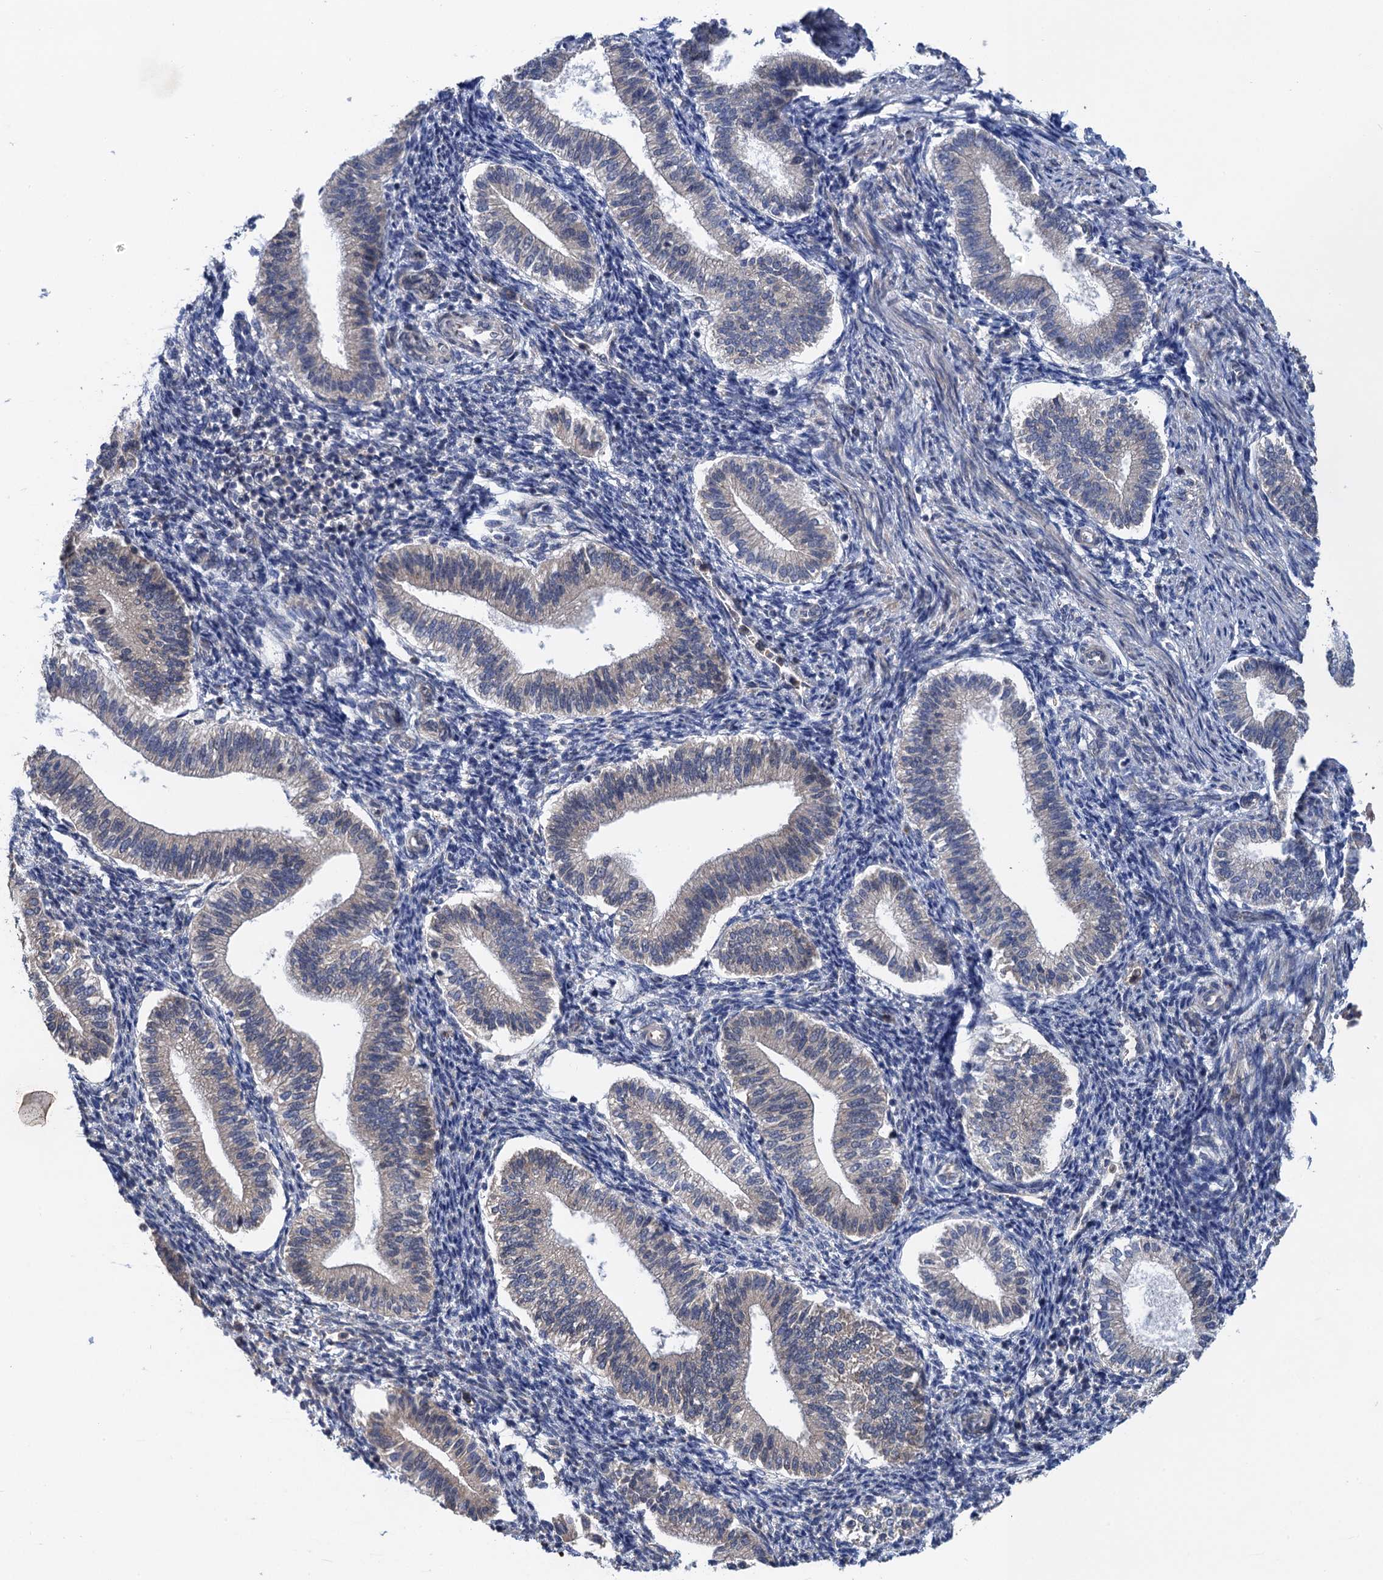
{"staining": {"intensity": "negative", "quantity": "none", "location": "none"}, "tissue": "endometrium", "cell_type": "Cells in endometrial stroma", "image_type": "normal", "snomed": [{"axis": "morphology", "description": "Normal tissue, NOS"}, {"axis": "topography", "description": "Endometrium"}], "caption": "Histopathology image shows no significant protein staining in cells in endometrial stroma of unremarkable endometrium. Brightfield microscopy of IHC stained with DAB (brown) and hematoxylin (blue), captured at high magnification.", "gene": "TMEM39B", "patient": {"sex": "female", "age": 25}}